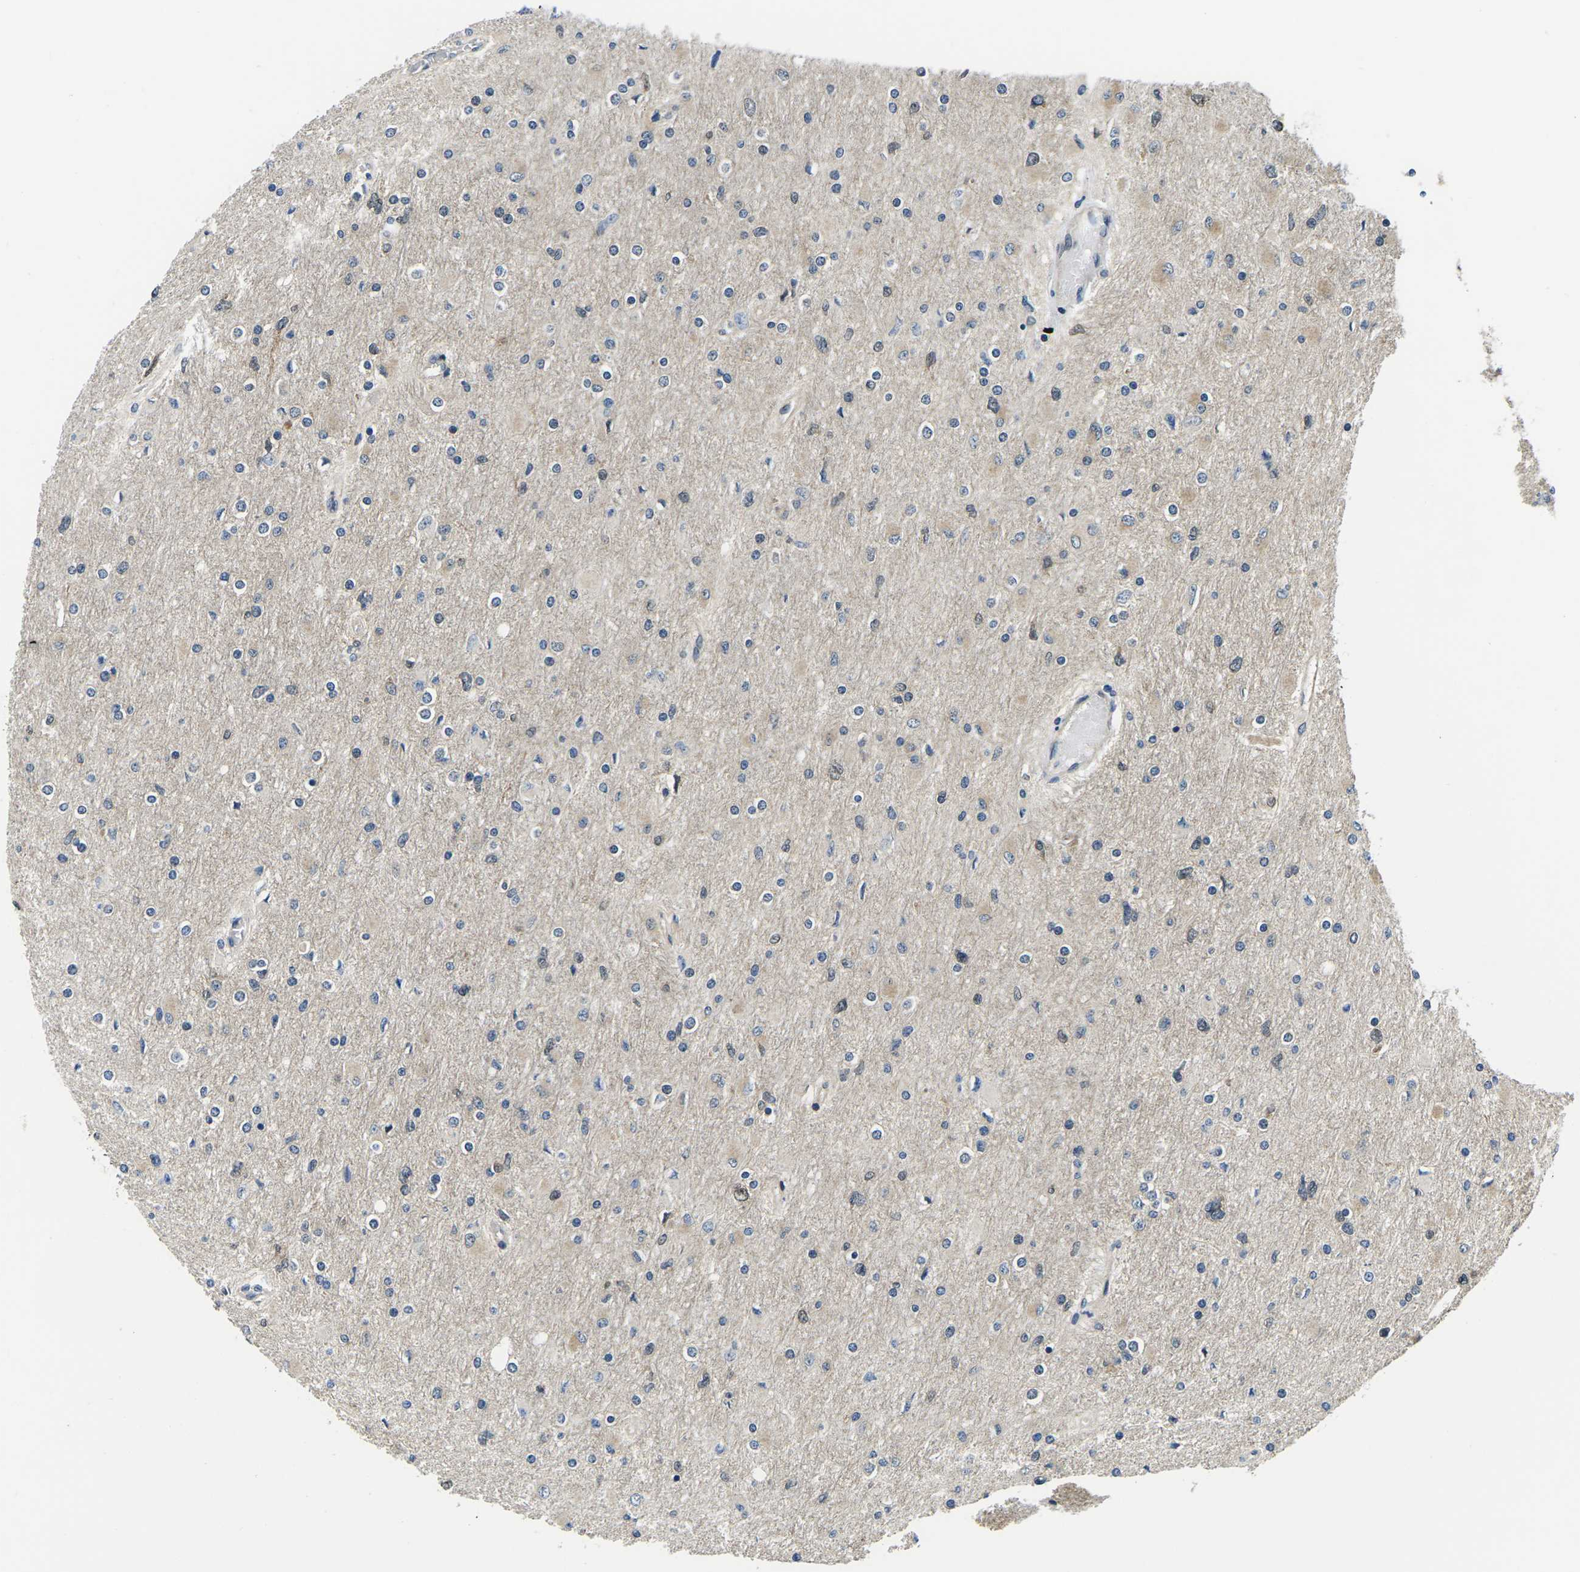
{"staining": {"intensity": "negative", "quantity": "none", "location": "none"}, "tissue": "glioma", "cell_type": "Tumor cells", "image_type": "cancer", "snomed": [{"axis": "morphology", "description": "Glioma, malignant, High grade"}, {"axis": "topography", "description": "Cerebral cortex"}], "caption": "This is a histopathology image of immunohistochemistry (IHC) staining of glioma, which shows no staining in tumor cells.", "gene": "GSK3B", "patient": {"sex": "female", "age": 36}}